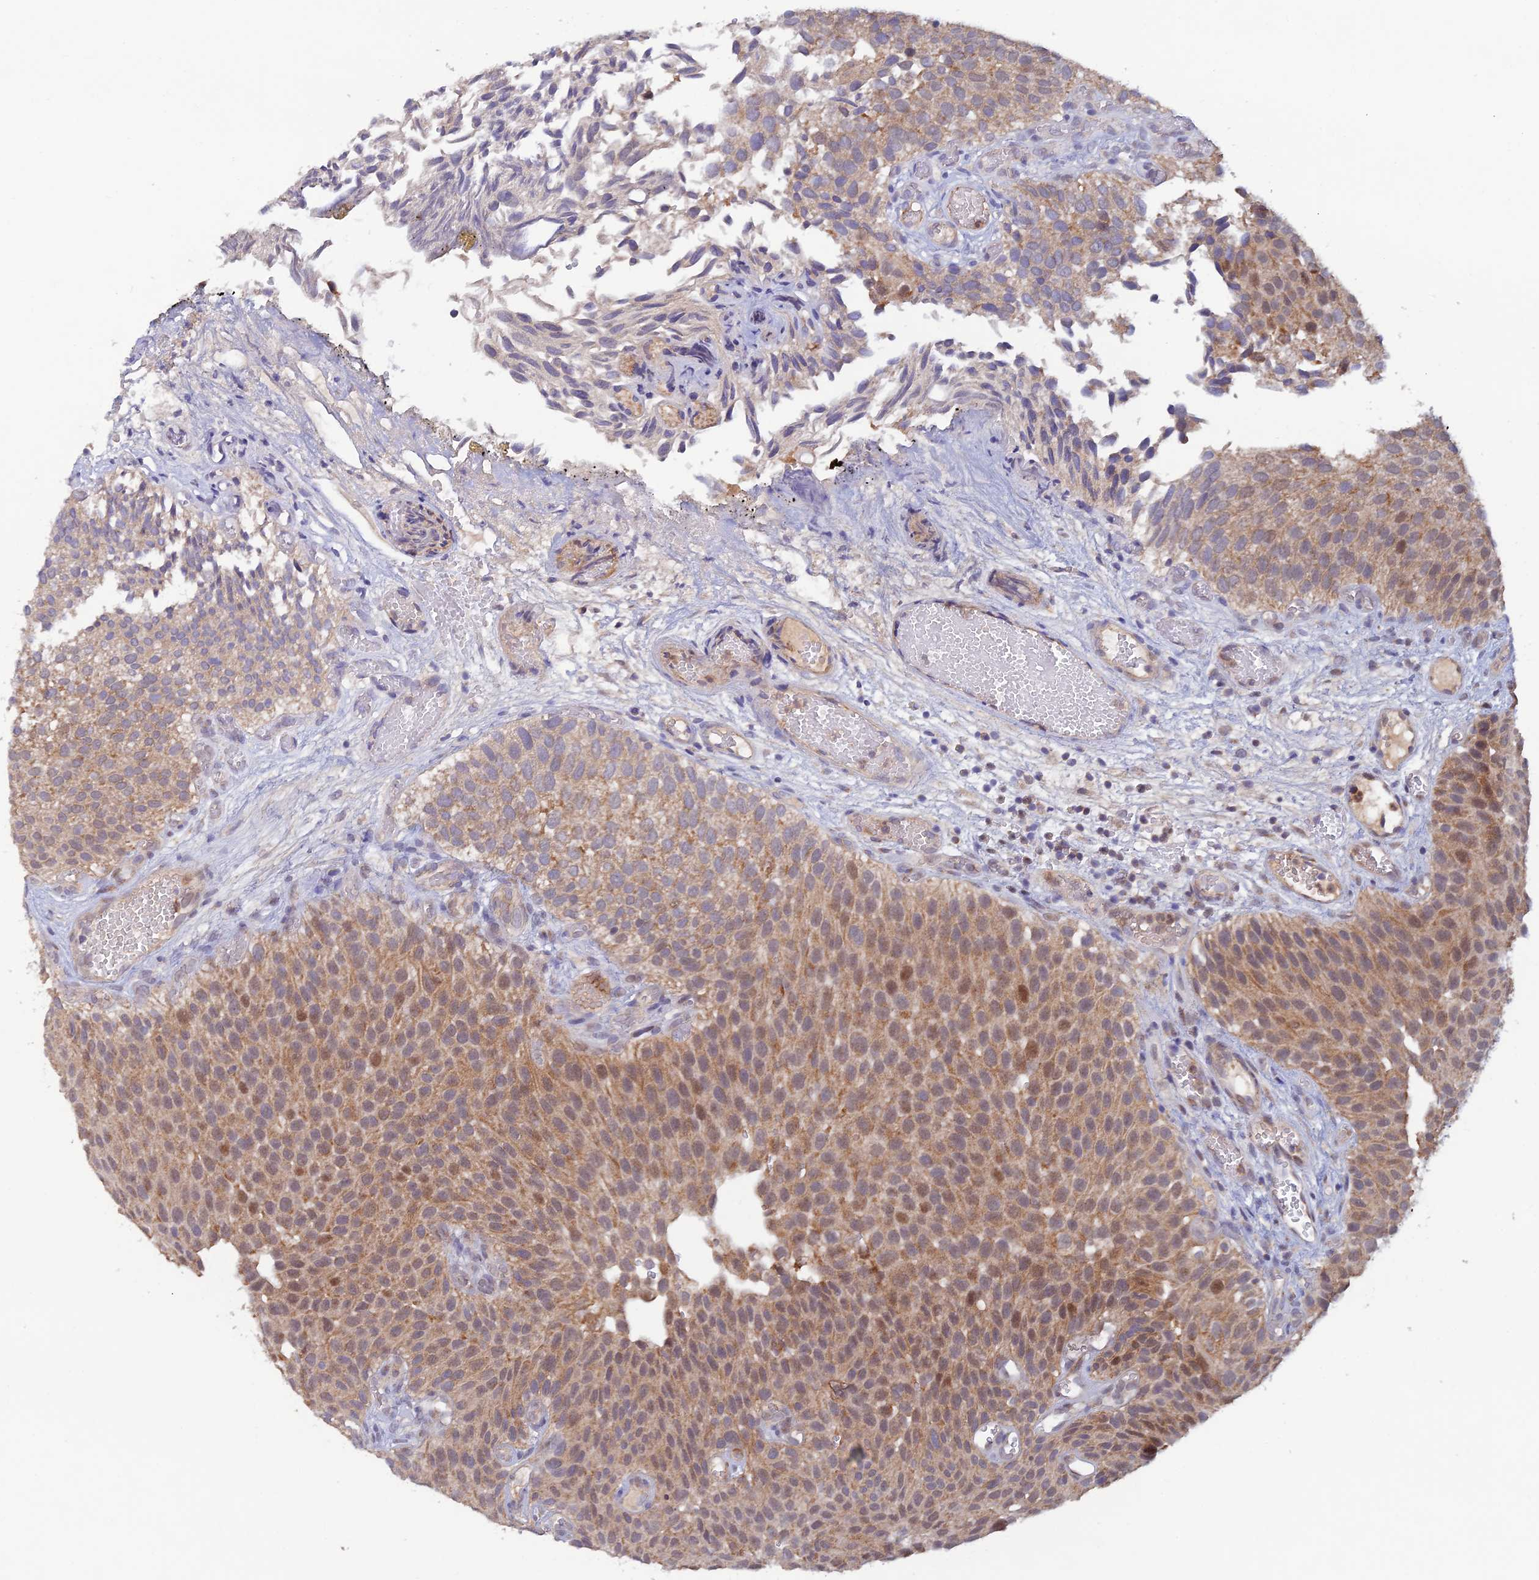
{"staining": {"intensity": "moderate", "quantity": ">75%", "location": "cytoplasmic/membranous,nuclear"}, "tissue": "urothelial cancer", "cell_type": "Tumor cells", "image_type": "cancer", "snomed": [{"axis": "morphology", "description": "Urothelial carcinoma, Low grade"}, {"axis": "topography", "description": "Urinary bladder"}], "caption": "Human urothelial carcinoma (low-grade) stained with a brown dye demonstrates moderate cytoplasmic/membranous and nuclear positive positivity in approximately >75% of tumor cells.", "gene": "FASTKD5", "patient": {"sex": "male", "age": 89}}